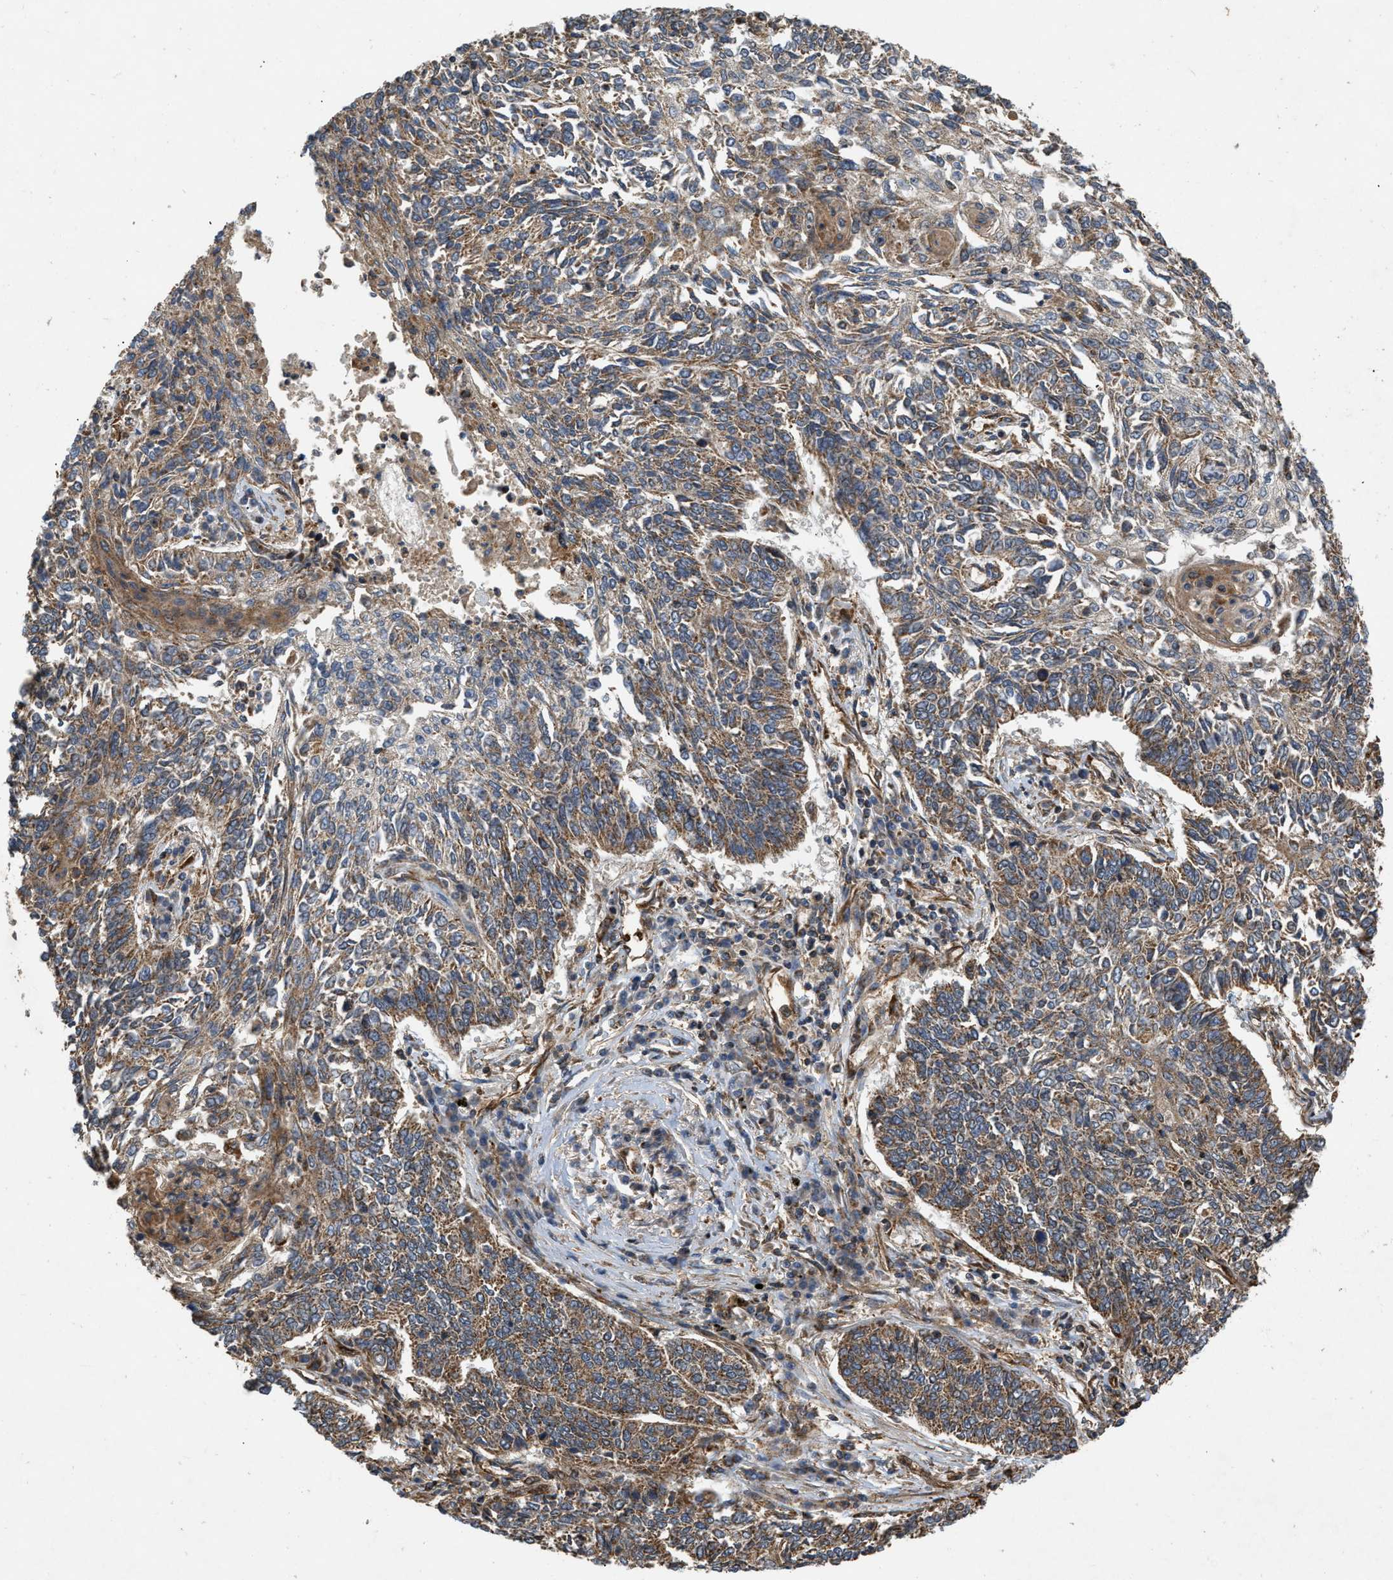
{"staining": {"intensity": "moderate", "quantity": ">75%", "location": "cytoplasmic/membranous"}, "tissue": "lung cancer", "cell_type": "Tumor cells", "image_type": "cancer", "snomed": [{"axis": "morphology", "description": "Normal tissue, NOS"}, {"axis": "morphology", "description": "Squamous cell carcinoma, NOS"}, {"axis": "topography", "description": "Cartilage tissue"}, {"axis": "topography", "description": "Bronchus"}, {"axis": "topography", "description": "Lung"}], "caption": "The photomicrograph exhibits a brown stain indicating the presence of a protein in the cytoplasmic/membranous of tumor cells in lung cancer (squamous cell carcinoma). The protein is shown in brown color, while the nuclei are stained blue.", "gene": "GNB4", "patient": {"sex": "female", "age": 49}}